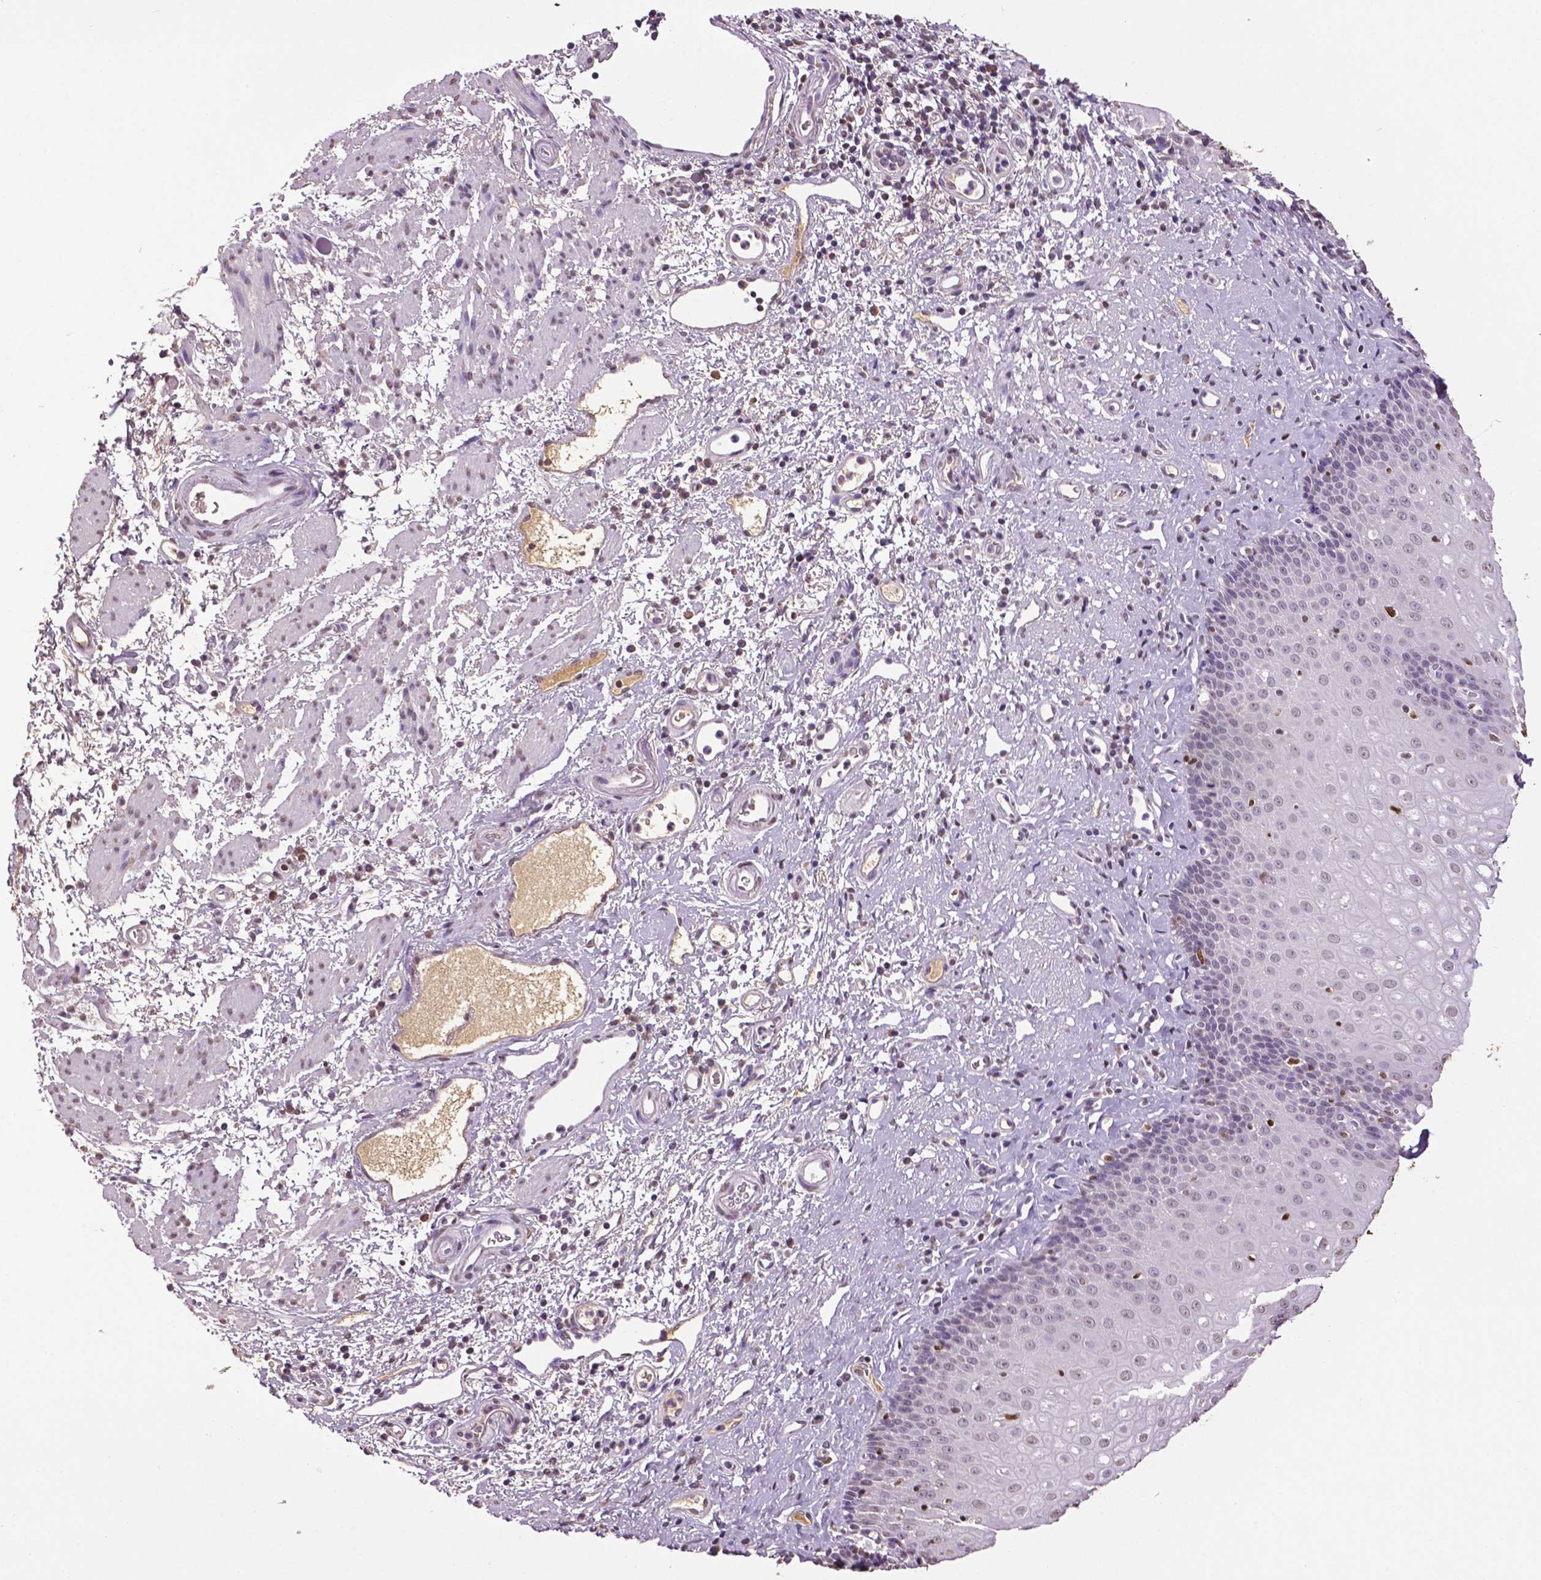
{"staining": {"intensity": "negative", "quantity": "none", "location": "none"}, "tissue": "esophagus", "cell_type": "Squamous epithelial cells", "image_type": "normal", "snomed": [{"axis": "morphology", "description": "Normal tissue, NOS"}, {"axis": "topography", "description": "Esophagus"}], "caption": "IHC of unremarkable esophagus displays no positivity in squamous epithelial cells. (Stains: DAB (3,3'-diaminobenzidine) IHC with hematoxylin counter stain, Microscopy: brightfield microscopy at high magnification).", "gene": "RUNX3", "patient": {"sex": "female", "age": 68}}